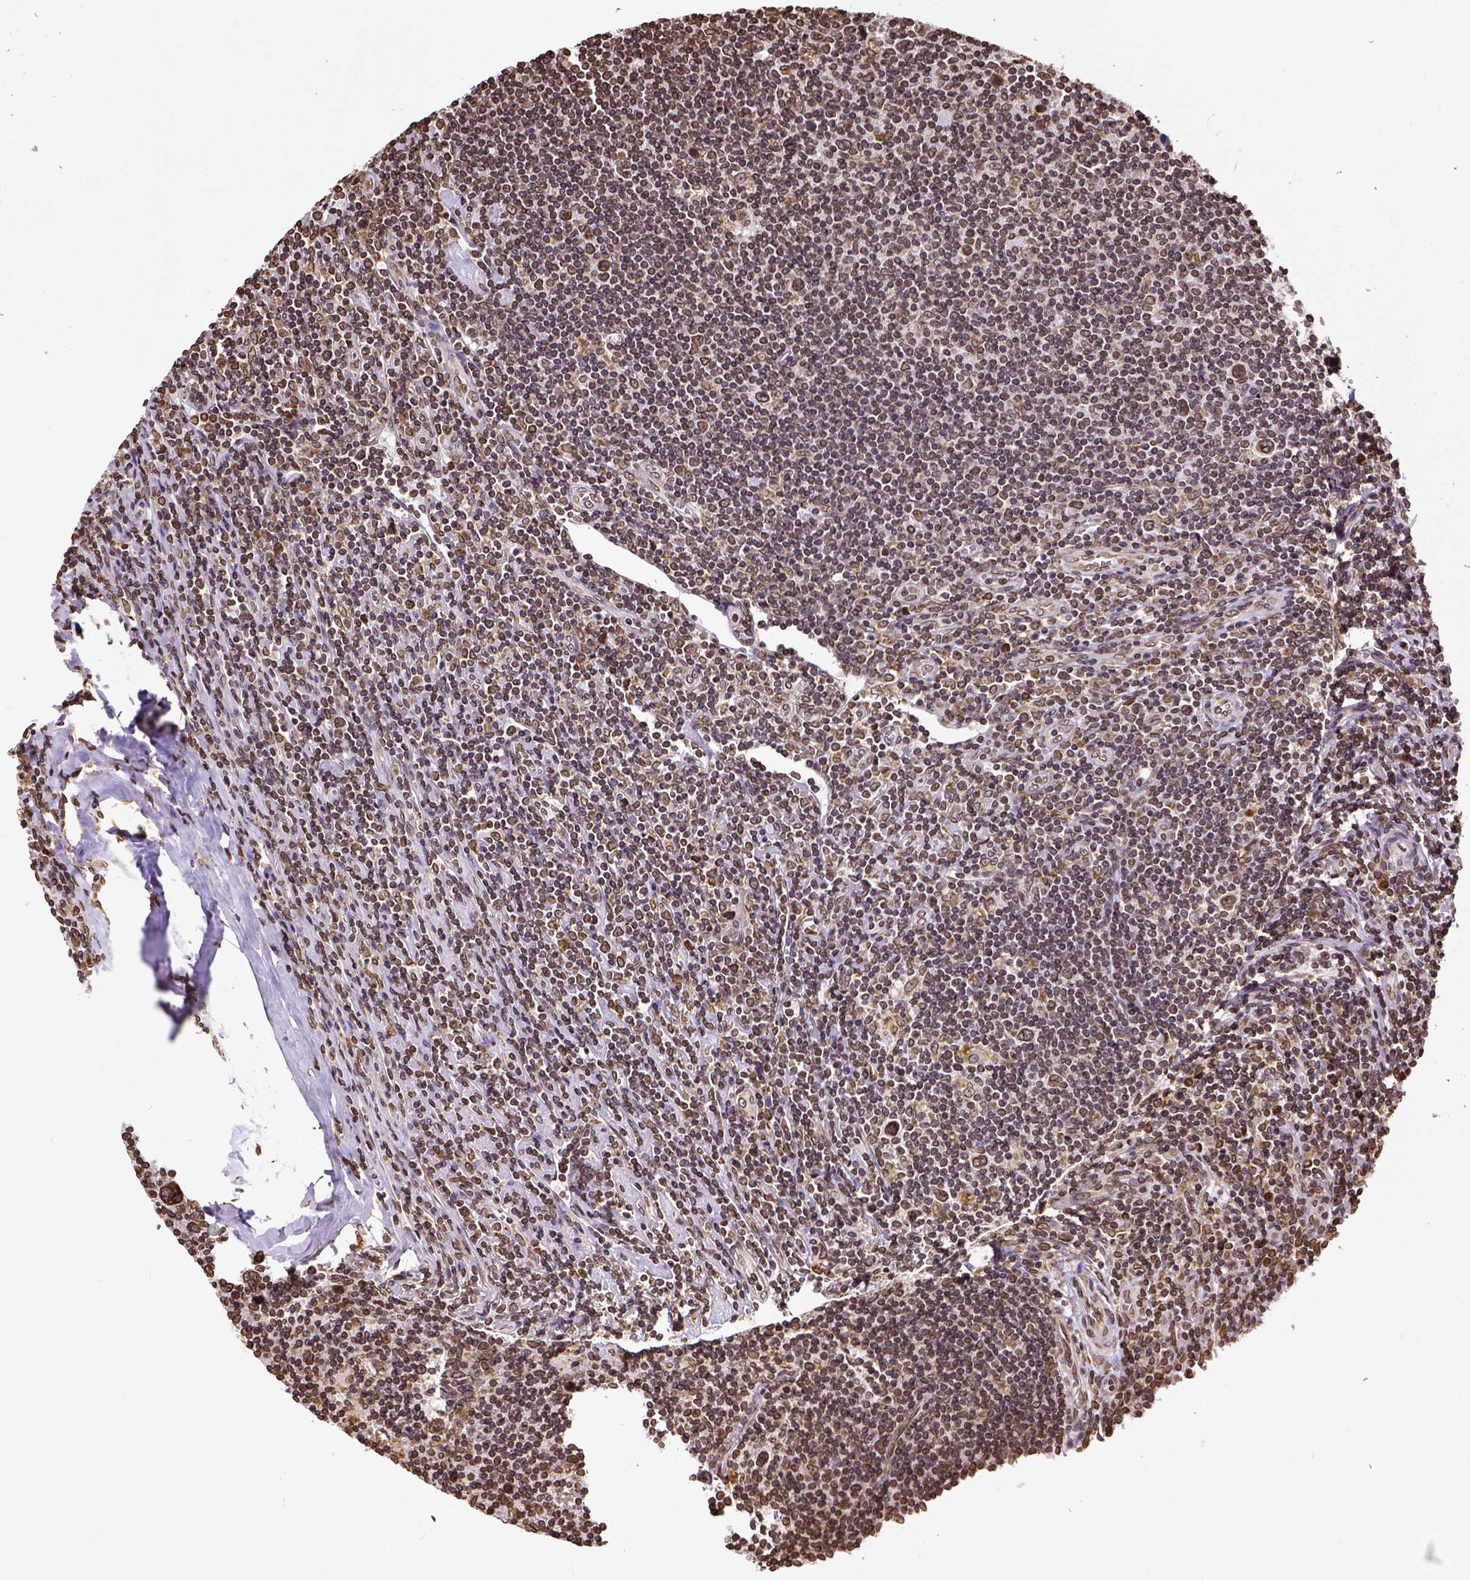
{"staining": {"intensity": "strong", "quantity": ">75%", "location": "cytoplasmic/membranous,nuclear"}, "tissue": "lymphoma", "cell_type": "Tumor cells", "image_type": "cancer", "snomed": [{"axis": "morphology", "description": "Hodgkin's disease, NOS"}, {"axis": "topography", "description": "Lymph node"}], "caption": "DAB immunohistochemical staining of human Hodgkin's disease demonstrates strong cytoplasmic/membranous and nuclear protein staining in about >75% of tumor cells. (DAB (3,3'-diaminobenzidine) = brown stain, brightfield microscopy at high magnification).", "gene": "MTDH", "patient": {"sex": "male", "age": 40}}